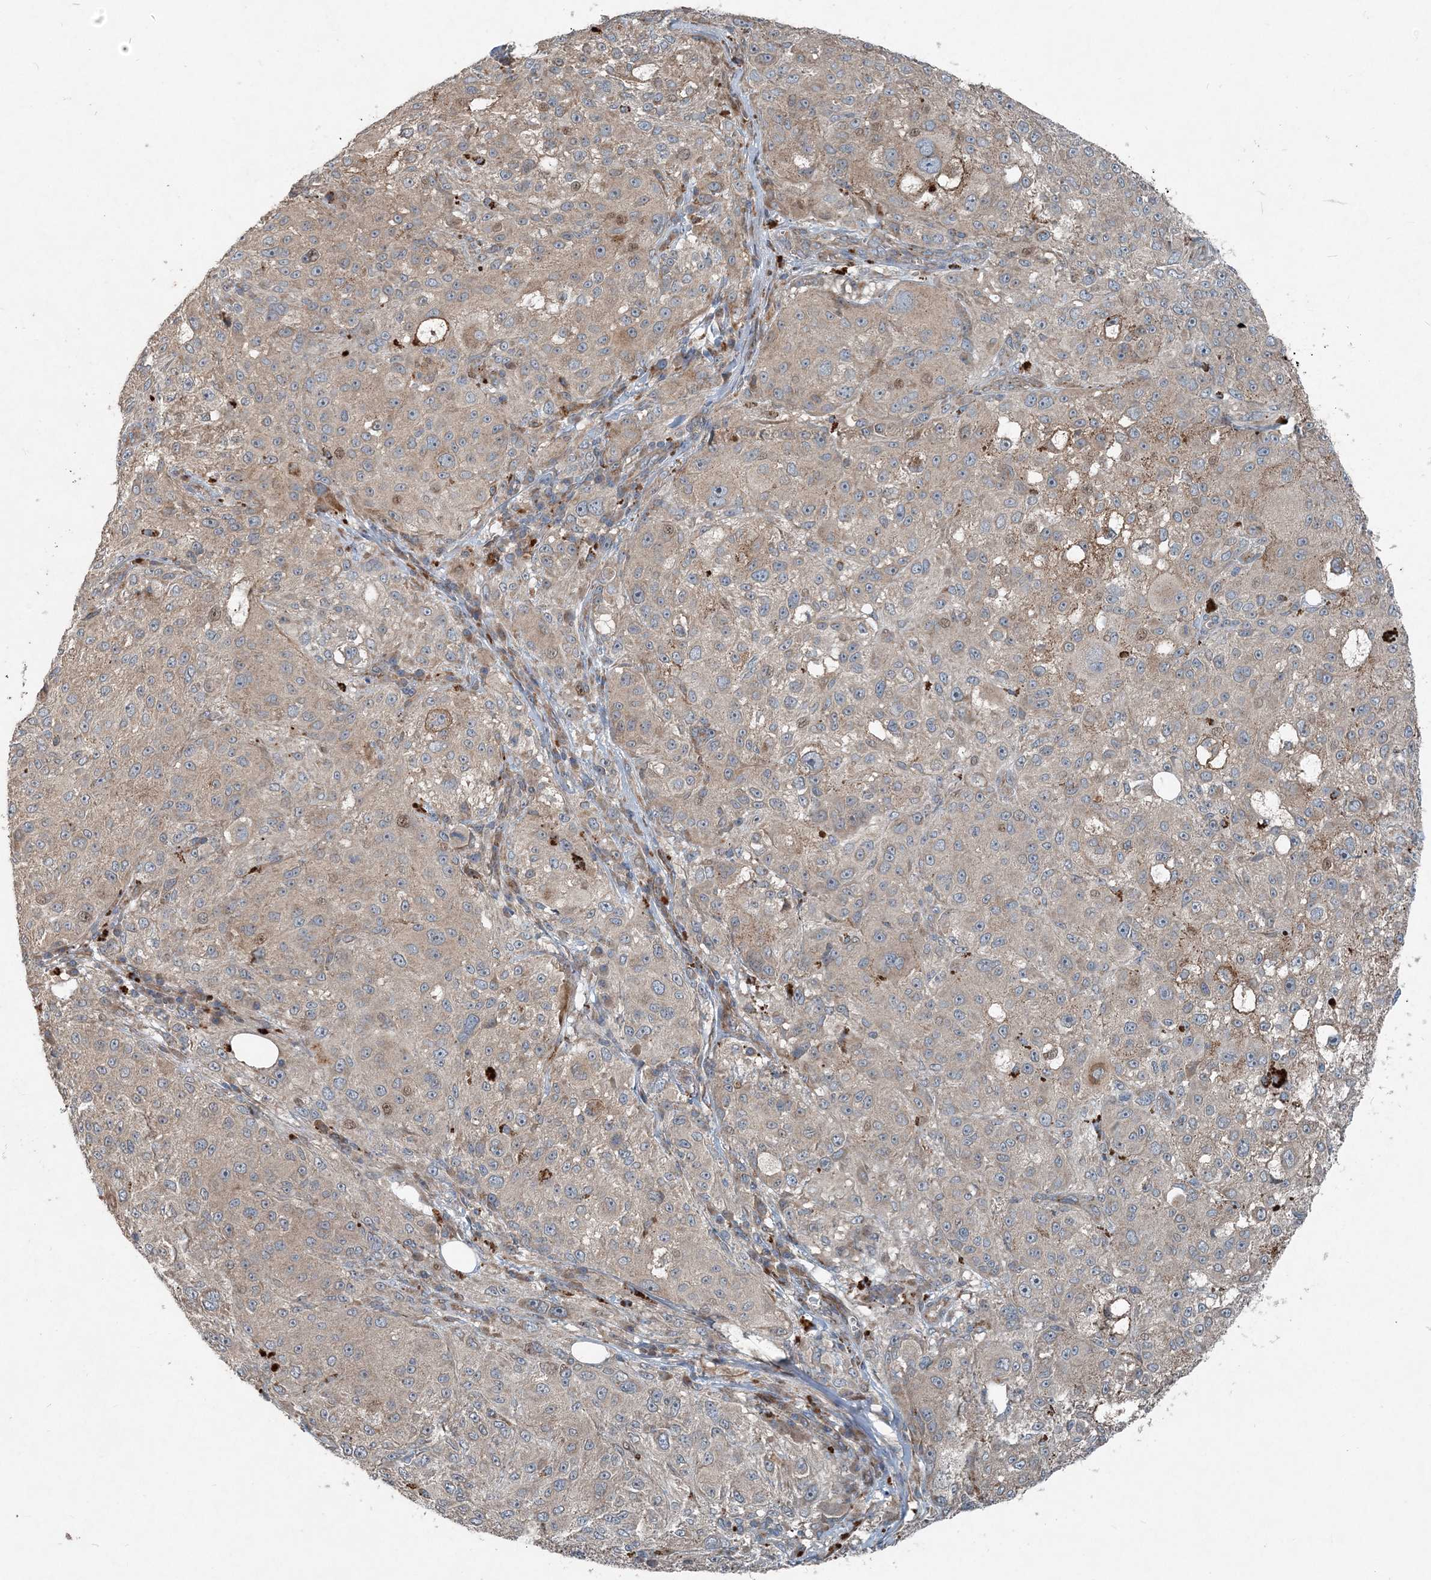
{"staining": {"intensity": "weak", "quantity": "<25%", "location": "cytoplasmic/membranous"}, "tissue": "melanoma", "cell_type": "Tumor cells", "image_type": "cancer", "snomed": [{"axis": "morphology", "description": "Necrosis, NOS"}, {"axis": "morphology", "description": "Malignant melanoma, NOS"}, {"axis": "topography", "description": "Skin"}], "caption": "Micrograph shows no significant protein positivity in tumor cells of melanoma.", "gene": "INTU", "patient": {"sex": "female", "age": 87}}